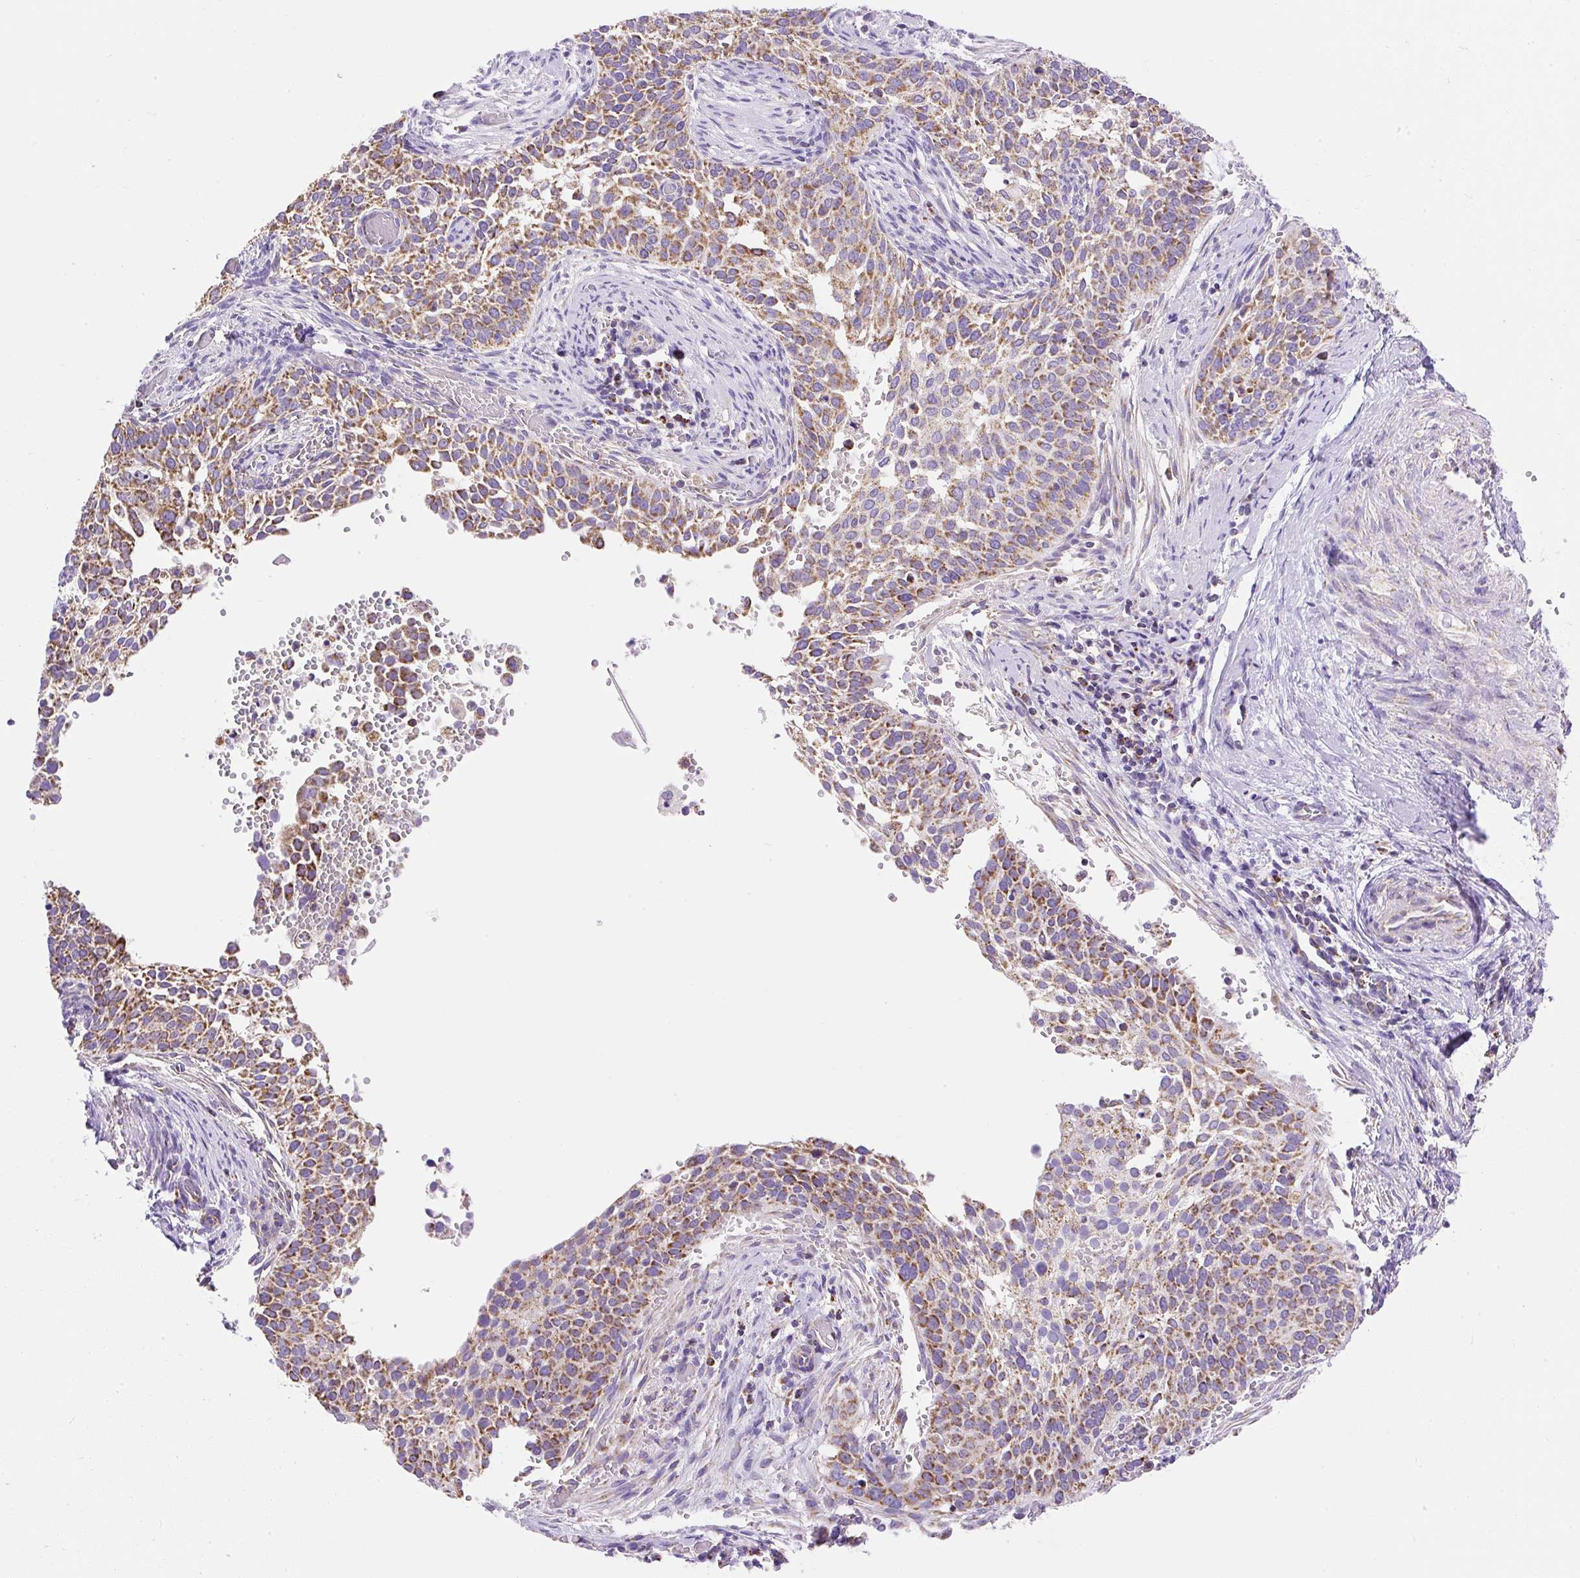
{"staining": {"intensity": "moderate", "quantity": ">75%", "location": "cytoplasmic/membranous"}, "tissue": "cervical cancer", "cell_type": "Tumor cells", "image_type": "cancer", "snomed": [{"axis": "morphology", "description": "Squamous cell carcinoma, NOS"}, {"axis": "topography", "description": "Cervix"}], "caption": "High-magnification brightfield microscopy of cervical squamous cell carcinoma stained with DAB (brown) and counterstained with hematoxylin (blue). tumor cells exhibit moderate cytoplasmic/membranous expression is appreciated in approximately>75% of cells.", "gene": "DAAM2", "patient": {"sex": "female", "age": 44}}